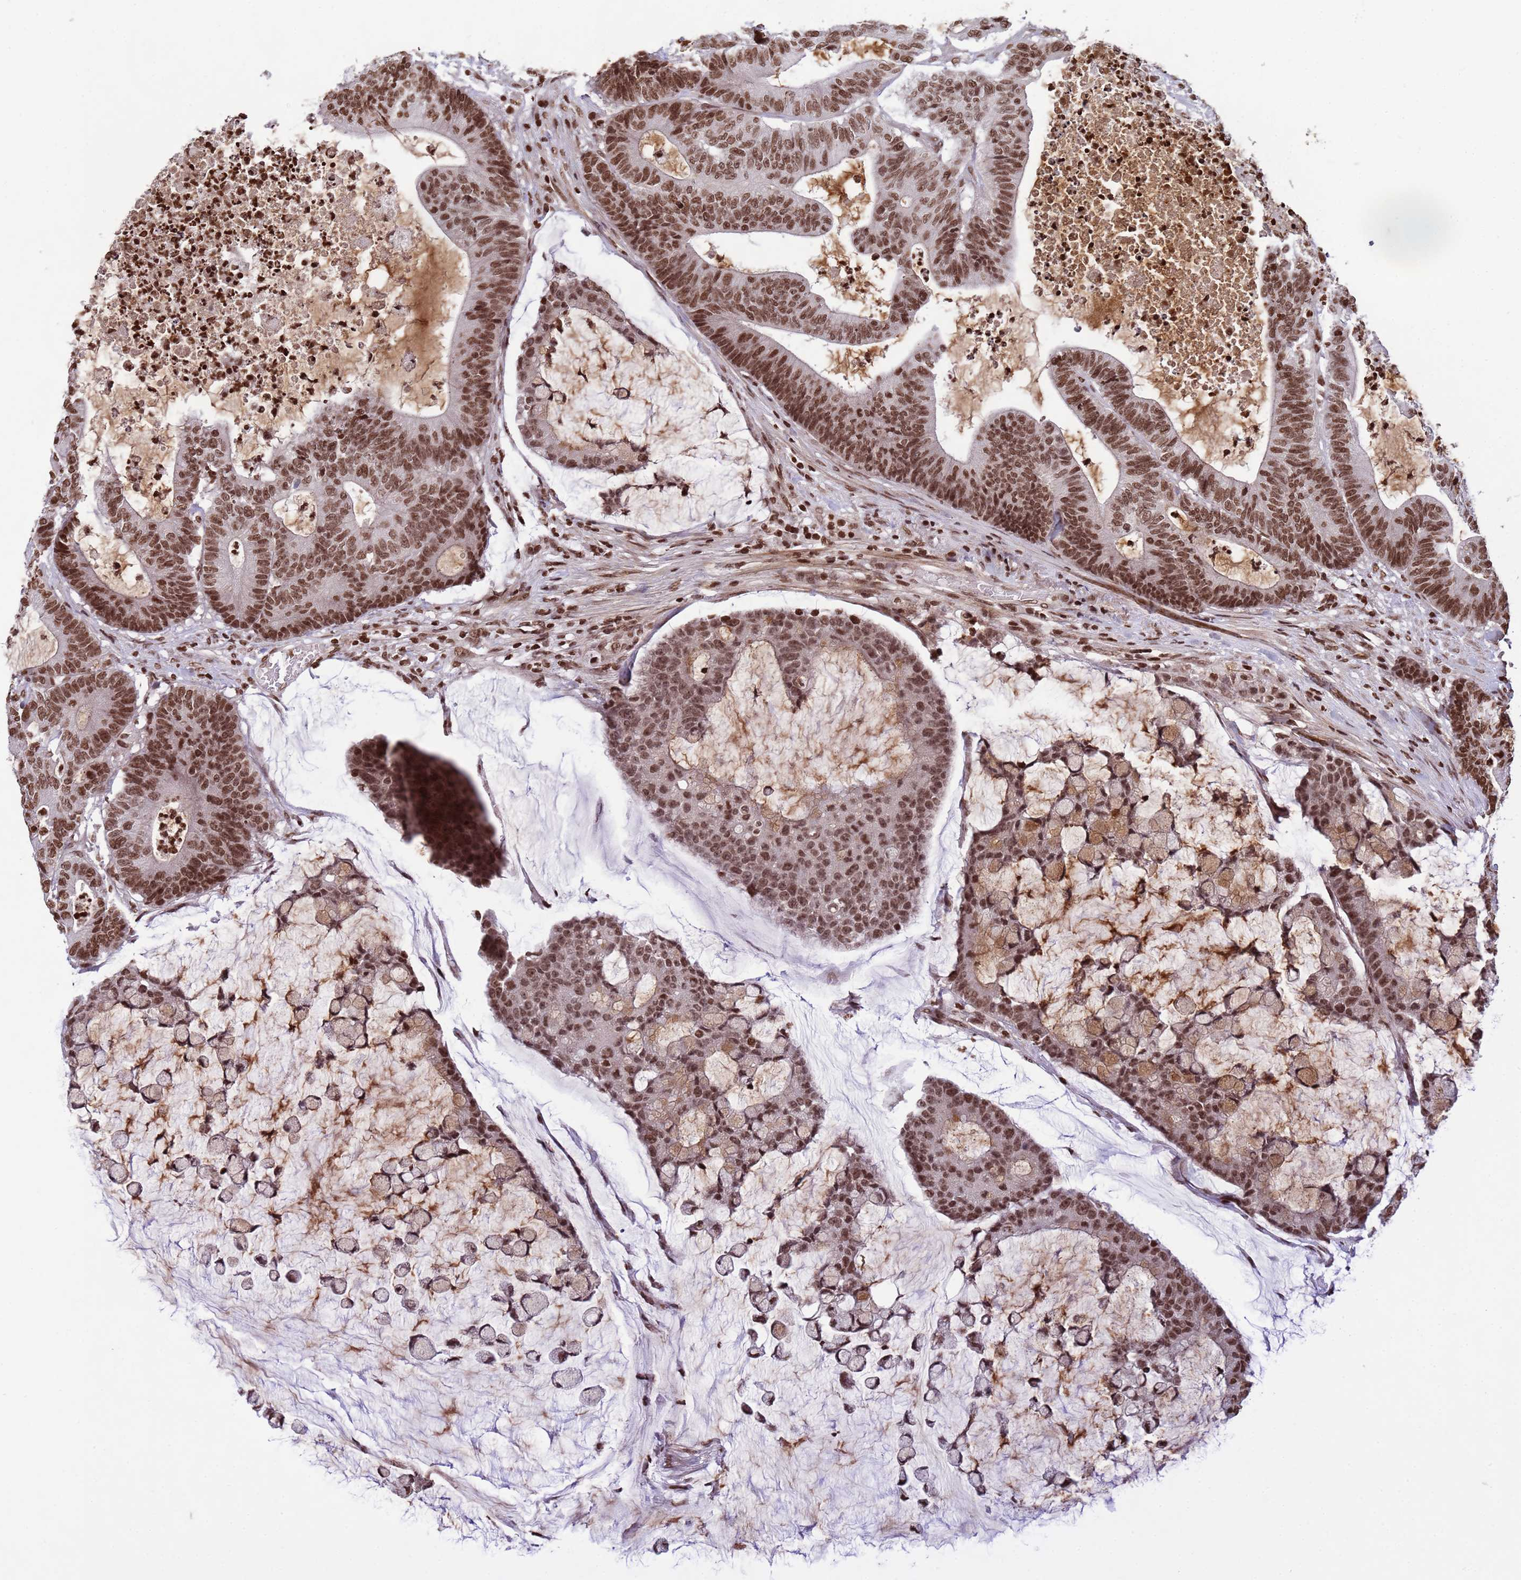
{"staining": {"intensity": "strong", "quantity": ">75%", "location": "nuclear"}, "tissue": "colorectal cancer", "cell_type": "Tumor cells", "image_type": "cancer", "snomed": [{"axis": "morphology", "description": "Adenocarcinoma, NOS"}, {"axis": "topography", "description": "Colon"}], "caption": "The photomicrograph displays immunohistochemical staining of colorectal cancer (adenocarcinoma). There is strong nuclear positivity is present in approximately >75% of tumor cells.", "gene": "H3-3B", "patient": {"sex": "female", "age": 84}}